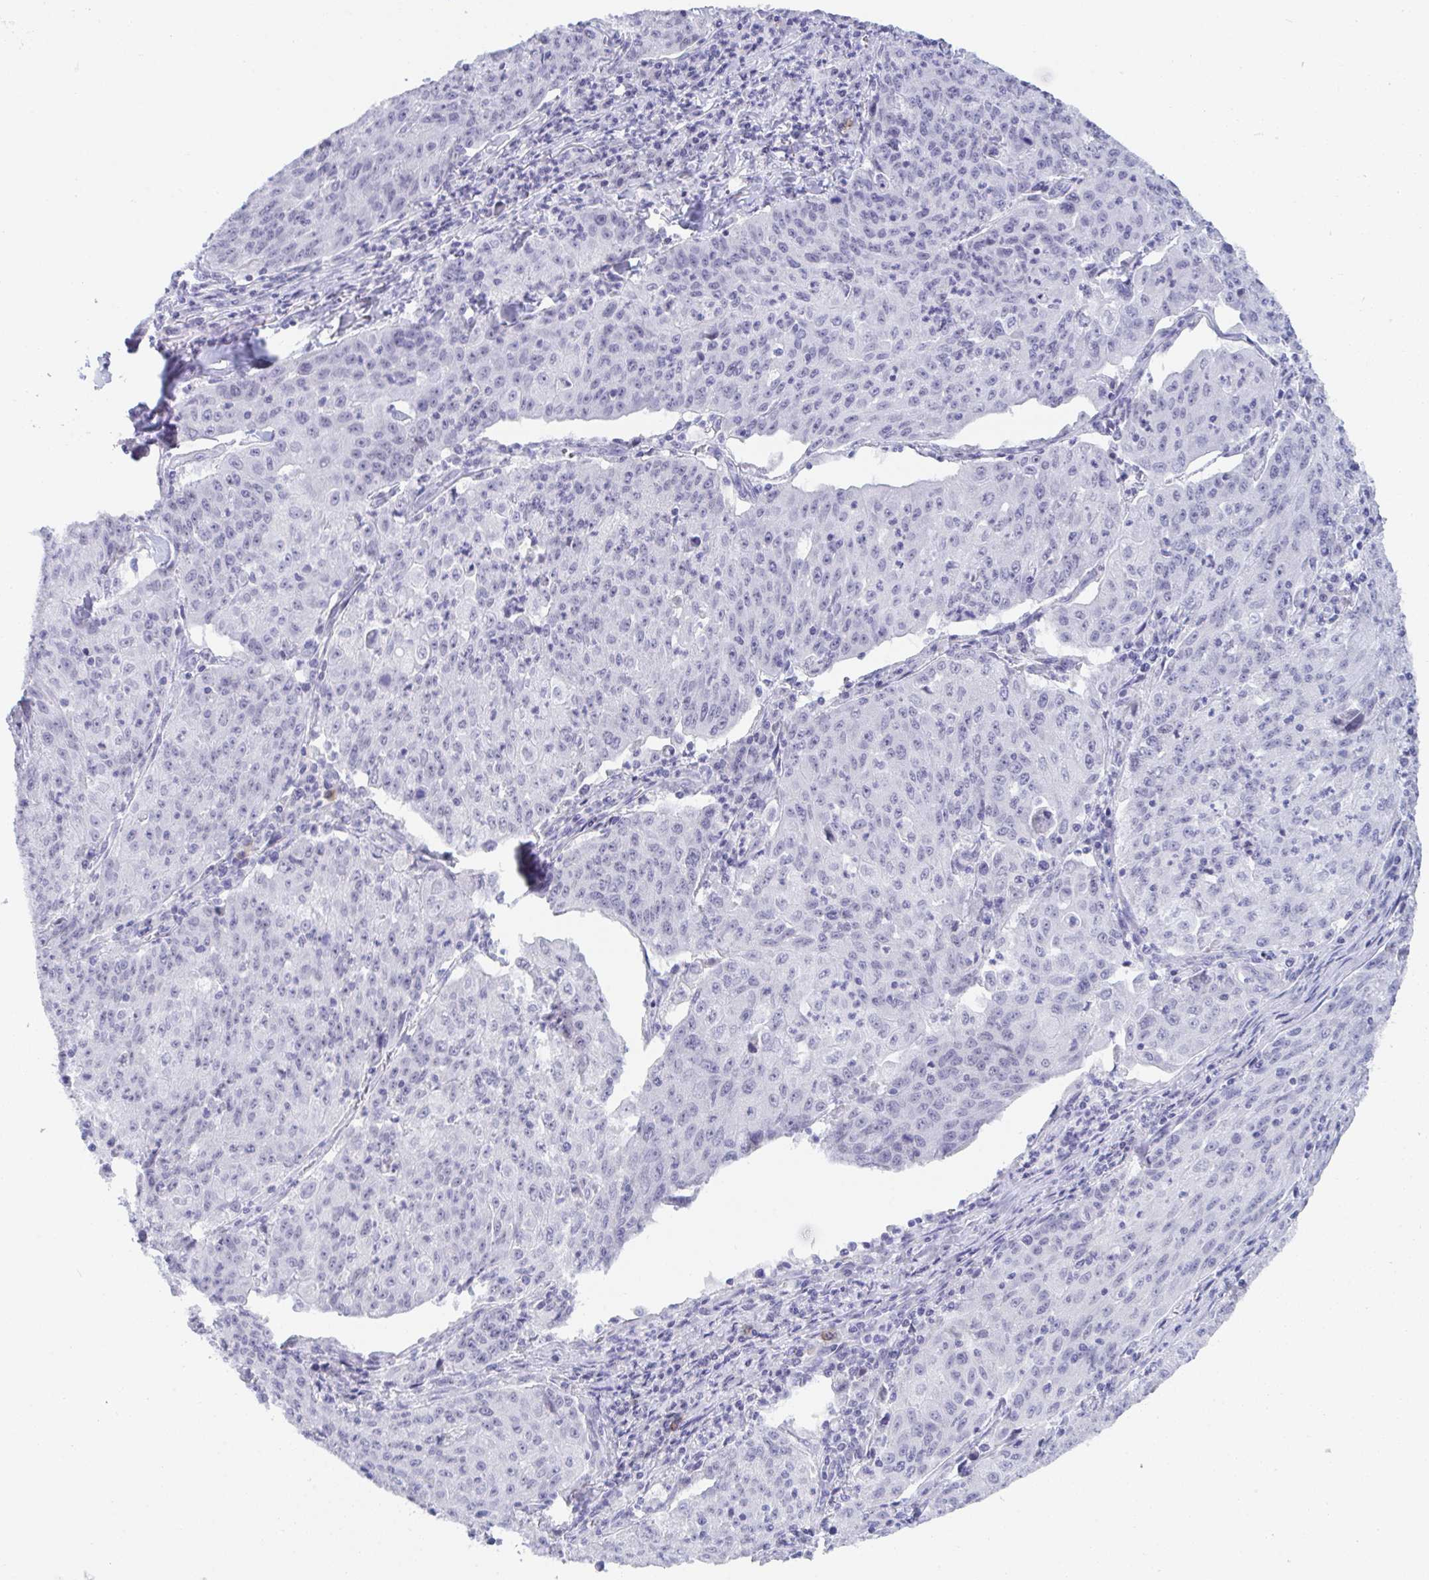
{"staining": {"intensity": "negative", "quantity": "none", "location": "none"}, "tissue": "lung cancer", "cell_type": "Tumor cells", "image_type": "cancer", "snomed": [{"axis": "morphology", "description": "Squamous cell carcinoma, NOS"}, {"axis": "morphology", "description": "Squamous cell carcinoma, metastatic, NOS"}, {"axis": "topography", "description": "Bronchus"}, {"axis": "topography", "description": "Lung"}], "caption": "Human lung cancer (metastatic squamous cell carcinoma) stained for a protein using immunohistochemistry shows no positivity in tumor cells.", "gene": "BMAL2", "patient": {"sex": "male", "age": 62}}